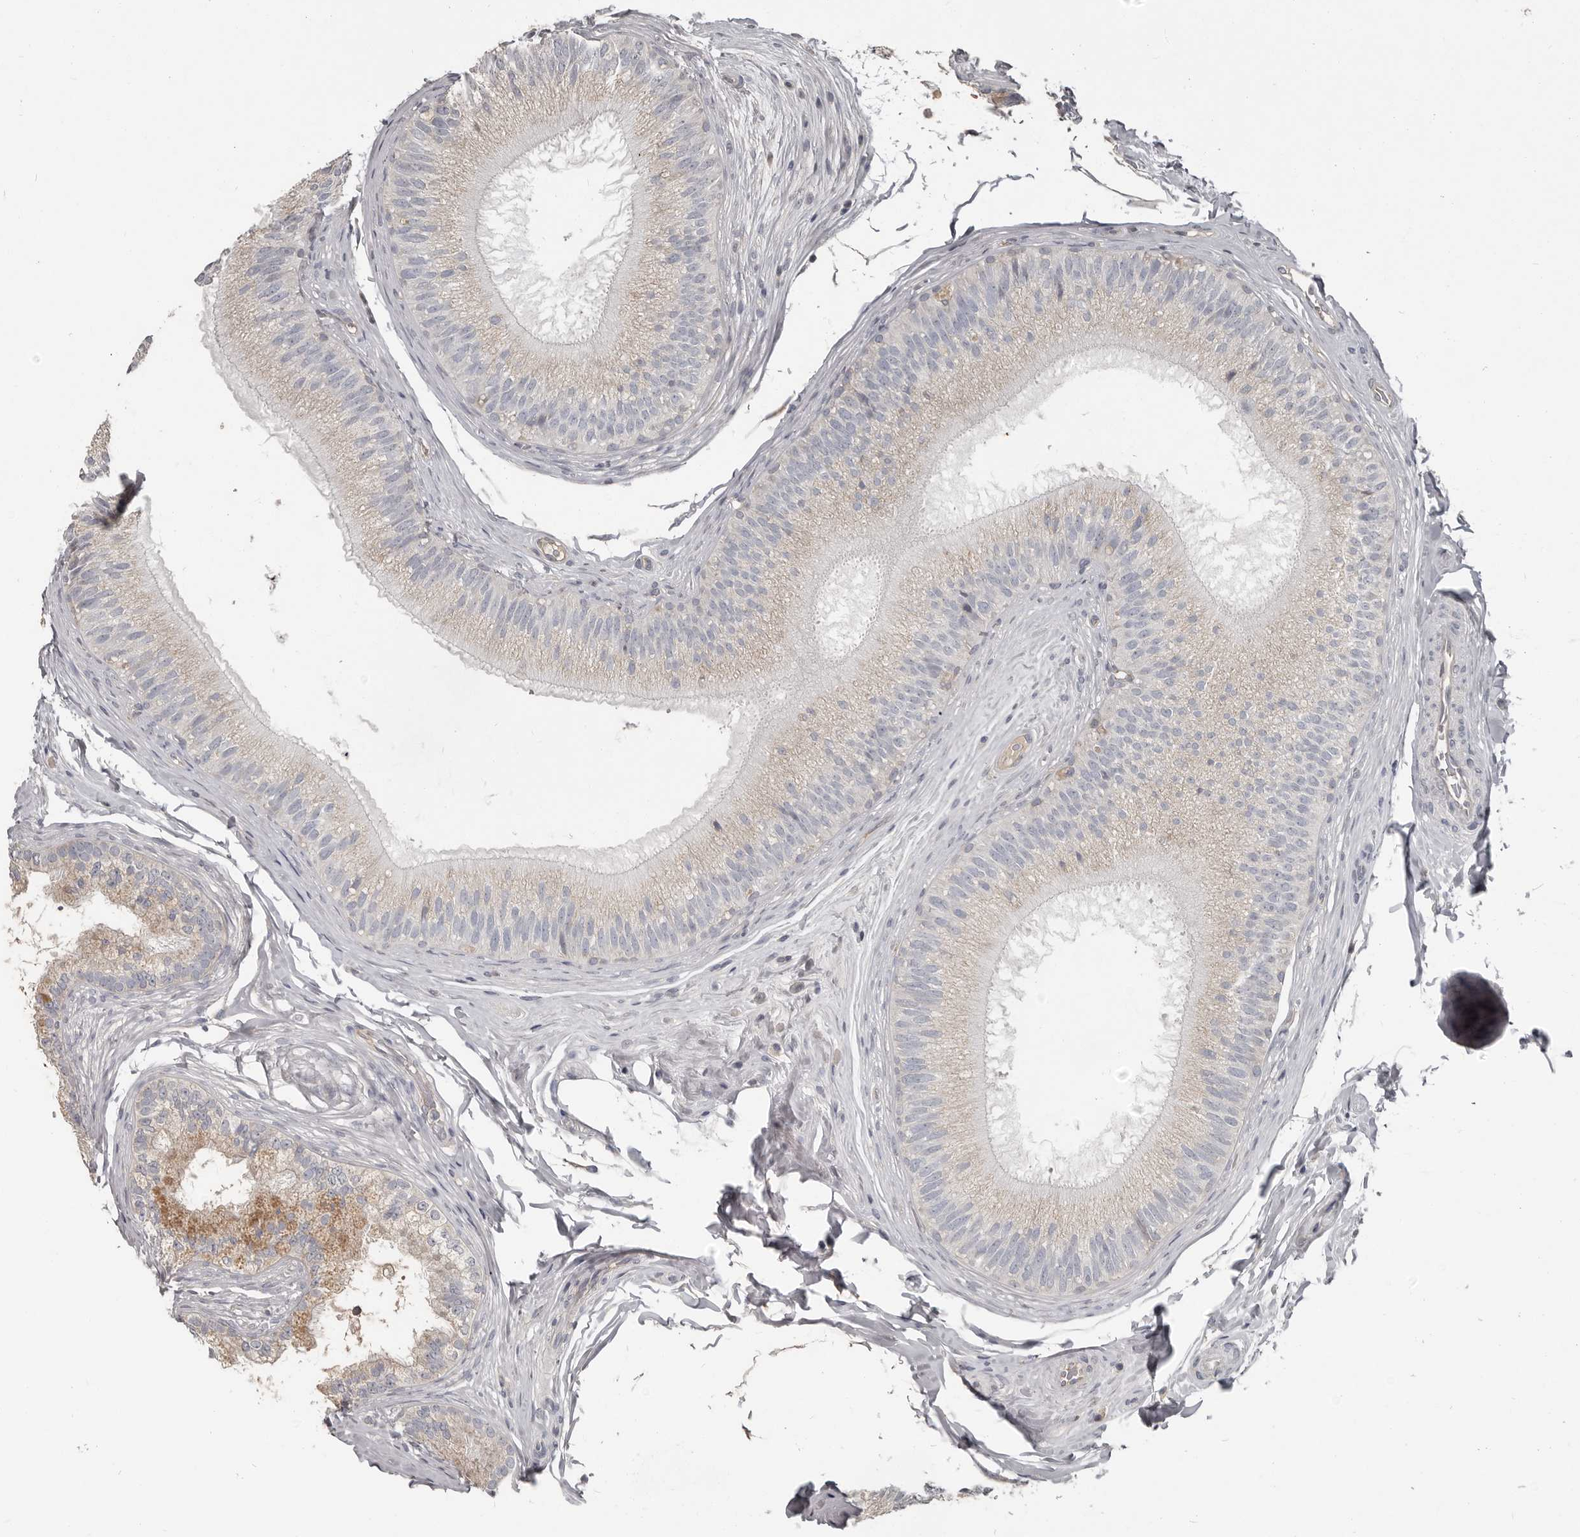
{"staining": {"intensity": "moderate", "quantity": "<25%", "location": "cytoplasmic/membranous"}, "tissue": "epididymis", "cell_type": "Glandular cells", "image_type": "normal", "snomed": [{"axis": "morphology", "description": "Normal tissue, NOS"}, {"axis": "topography", "description": "Epididymis"}], "caption": "DAB immunohistochemical staining of unremarkable human epididymis displays moderate cytoplasmic/membranous protein staining in about <25% of glandular cells.", "gene": "CA6", "patient": {"sex": "male", "age": 45}}